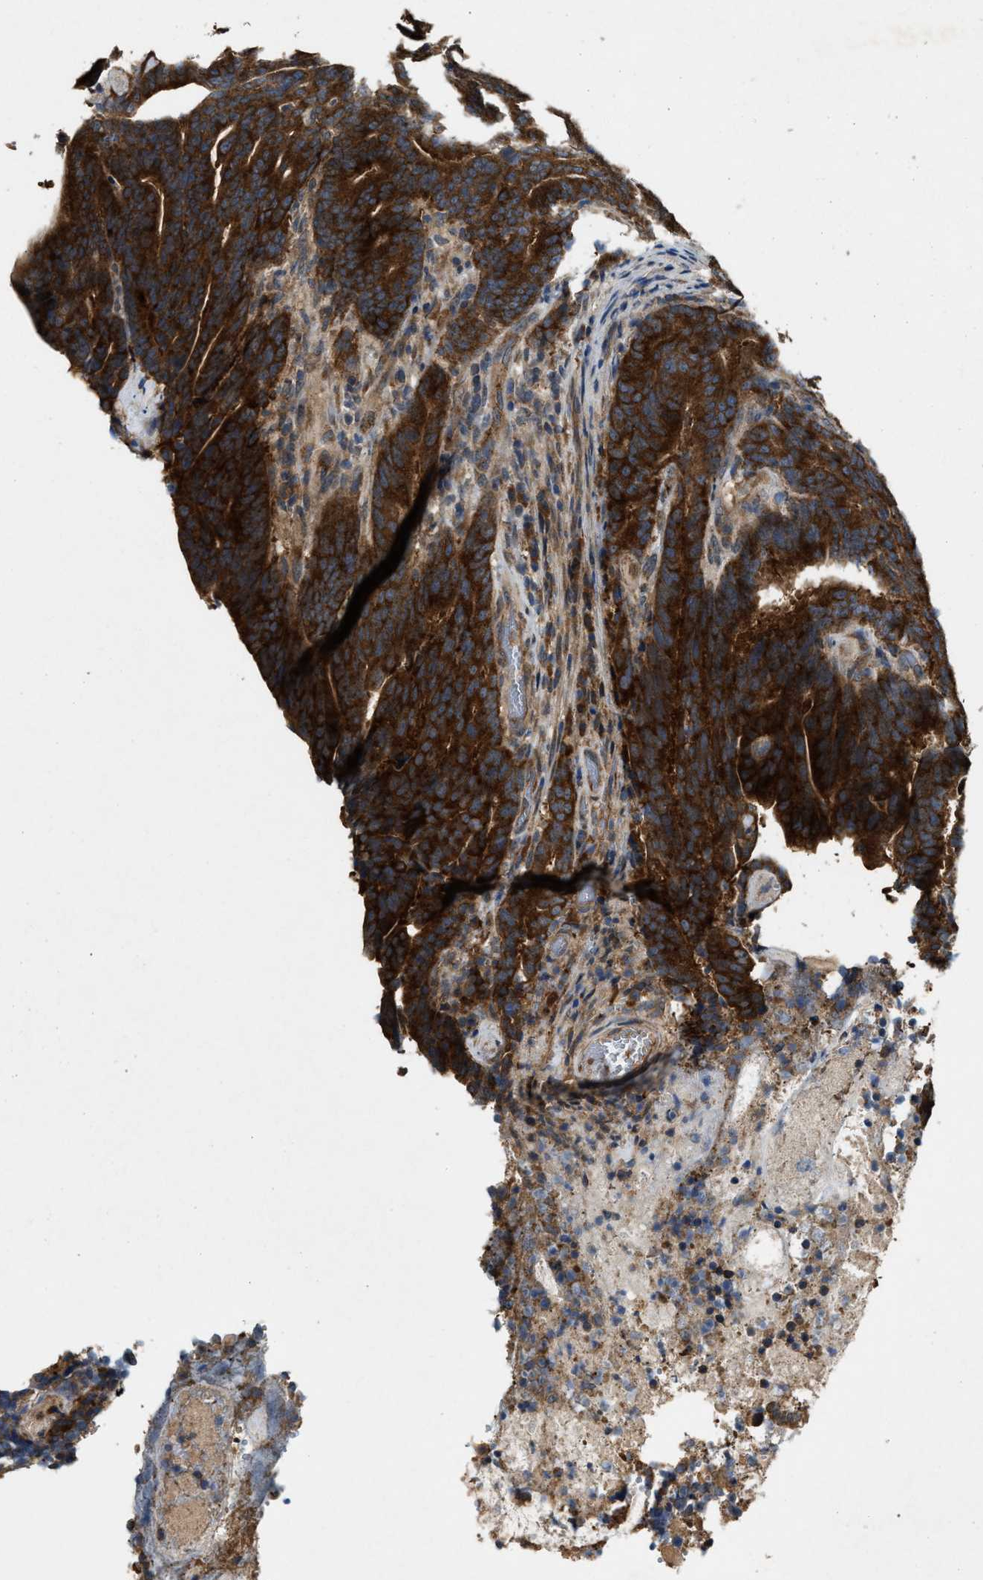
{"staining": {"intensity": "strong", "quantity": ">75%", "location": "cytoplasmic/membranous"}, "tissue": "colorectal cancer", "cell_type": "Tumor cells", "image_type": "cancer", "snomed": [{"axis": "morphology", "description": "Adenocarcinoma, NOS"}, {"axis": "topography", "description": "Colon"}], "caption": "DAB (3,3'-diaminobenzidine) immunohistochemical staining of adenocarcinoma (colorectal) shows strong cytoplasmic/membranous protein expression in about >75% of tumor cells.", "gene": "ARHGEF5", "patient": {"sex": "female", "age": 66}}